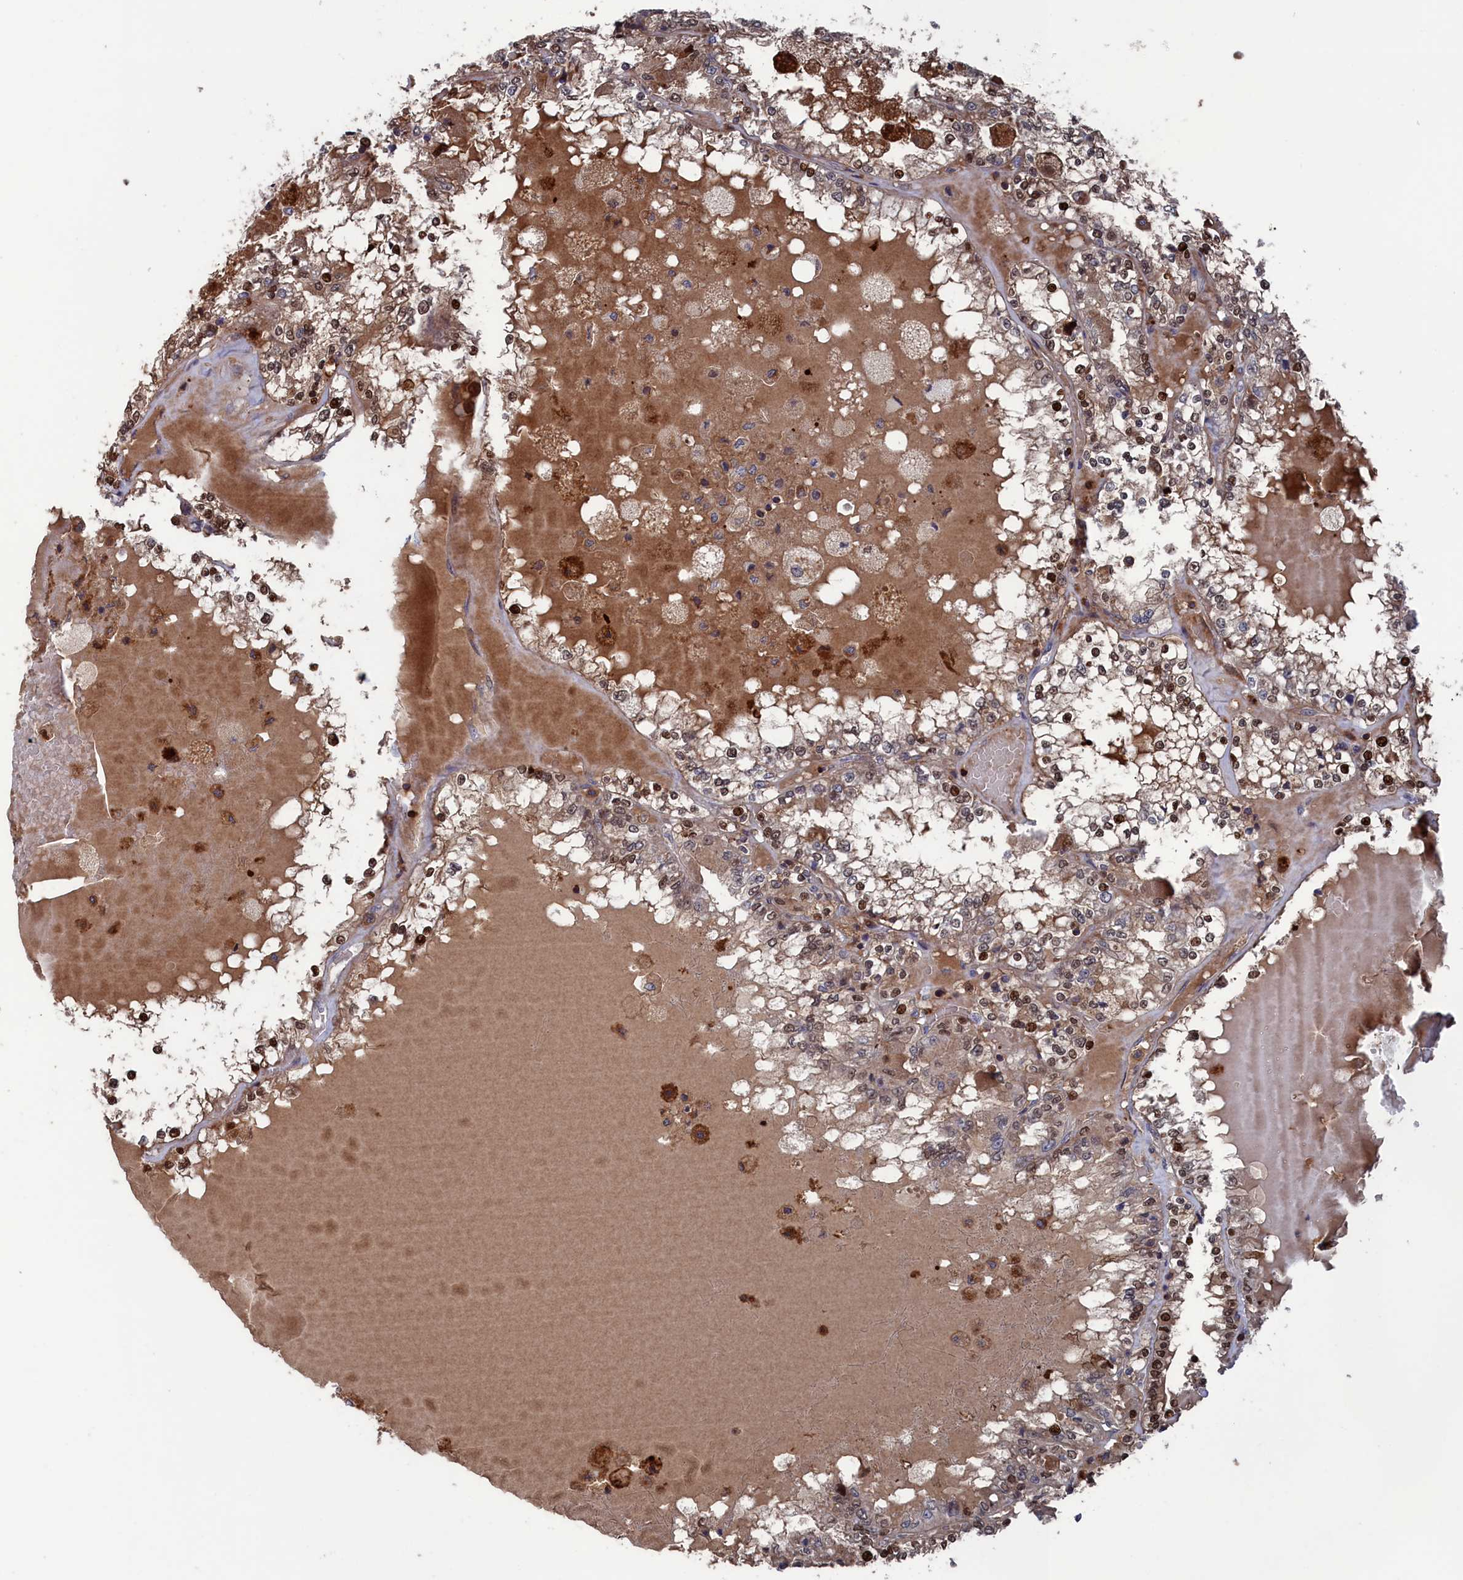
{"staining": {"intensity": "moderate", "quantity": "25%-75%", "location": "cytoplasmic/membranous,nuclear"}, "tissue": "renal cancer", "cell_type": "Tumor cells", "image_type": "cancer", "snomed": [{"axis": "morphology", "description": "Adenocarcinoma, NOS"}, {"axis": "topography", "description": "Kidney"}], "caption": "Renal adenocarcinoma stained for a protein exhibits moderate cytoplasmic/membranous and nuclear positivity in tumor cells.", "gene": "PLA2G15", "patient": {"sex": "female", "age": 56}}